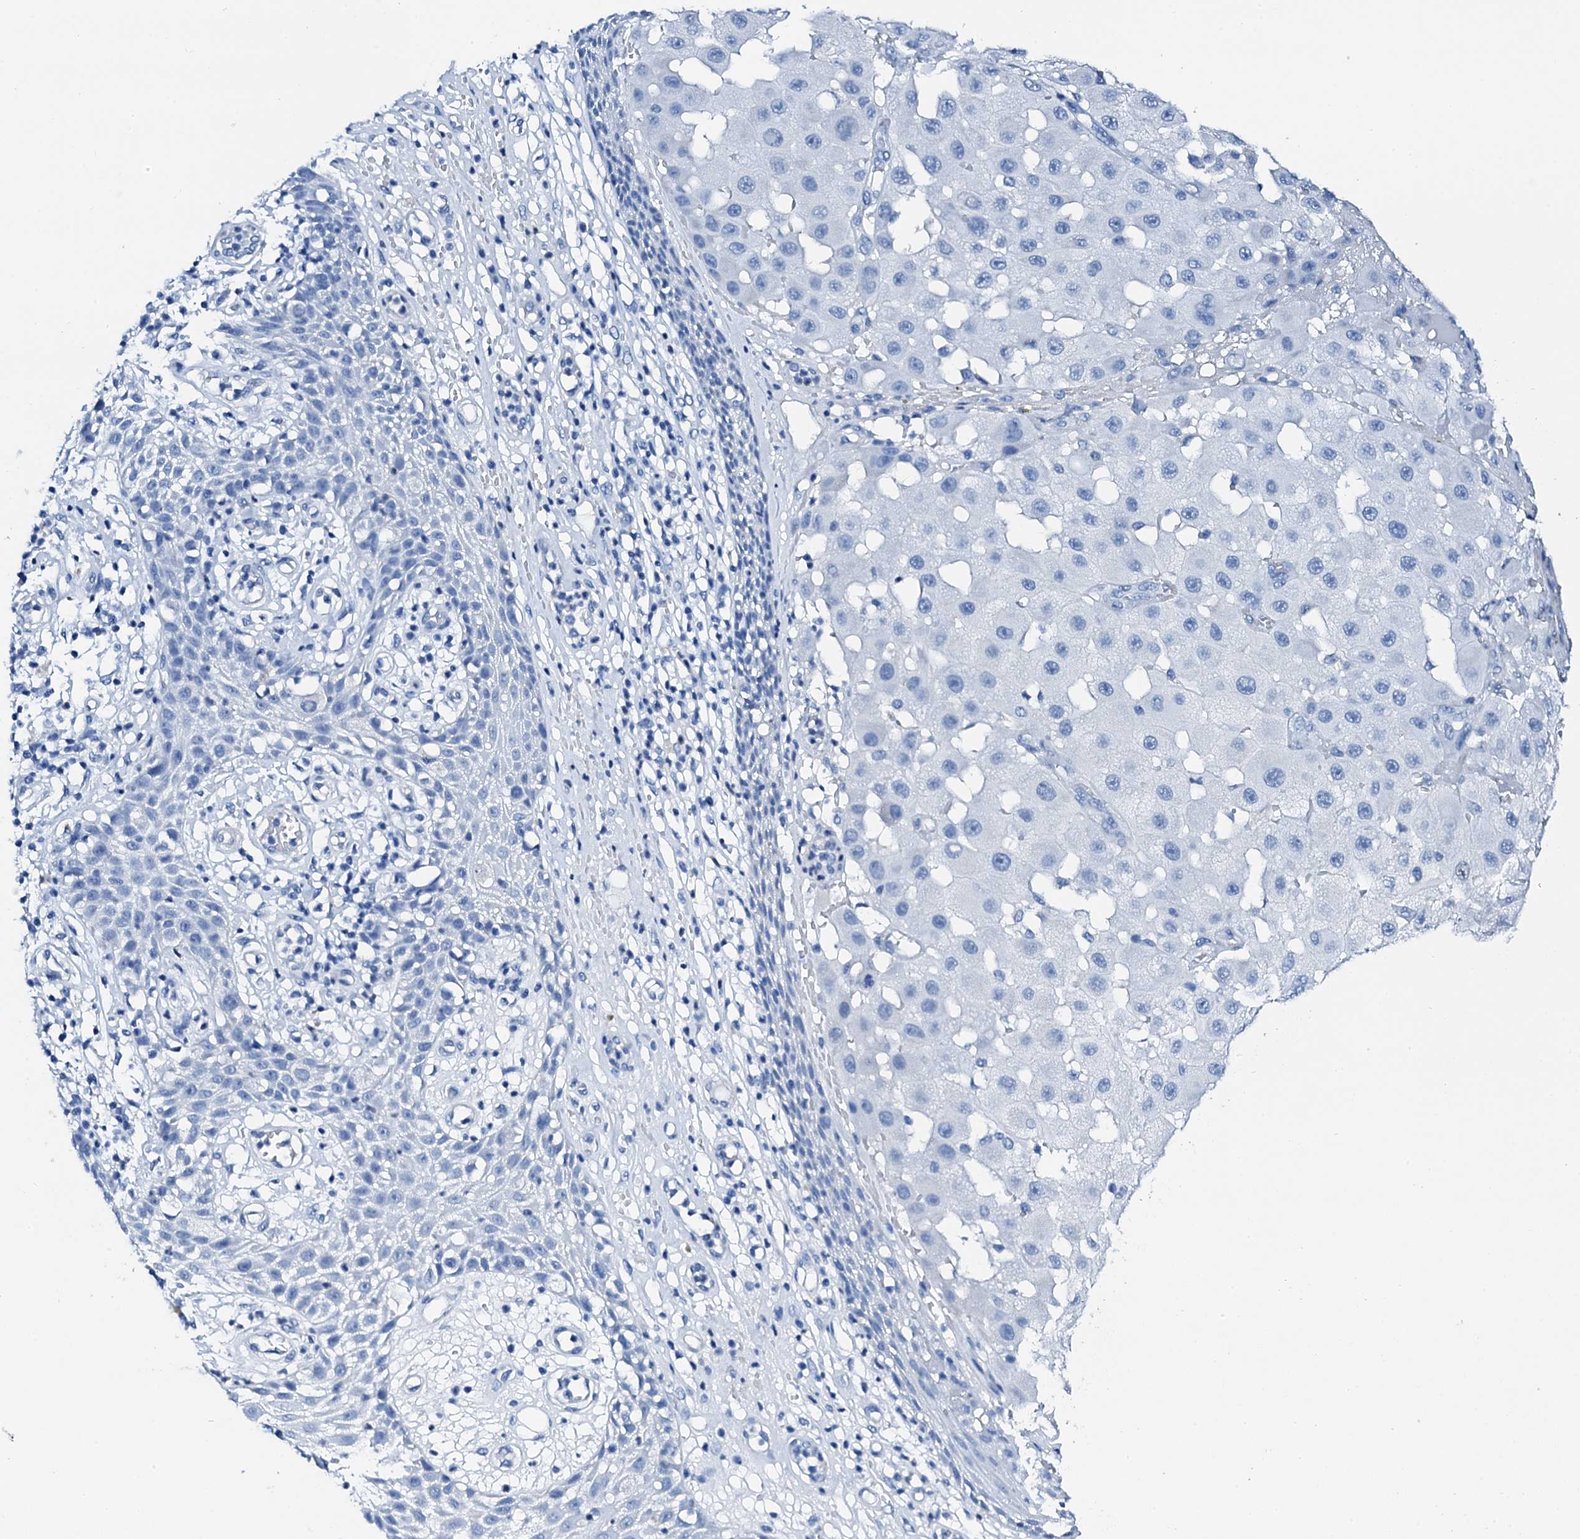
{"staining": {"intensity": "negative", "quantity": "none", "location": "none"}, "tissue": "melanoma", "cell_type": "Tumor cells", "image_type": "cancer", "snomed": [{"axis": "morphology", "description": "Malignant melanoma, NOS"}, {"axis": "topography", "description": "Skin"}], "caption": "Melanoma was stained to show a protein in brown. There is no significant expression in tumor cells. Brightfield microscopy of IHC stained with DAB (3,3'-diaminobenzidine) (brown) and hematoxylin (blue), captured at high magnification.", "gene": "PTH", "patient": {"sex": "female", "age": 81}}